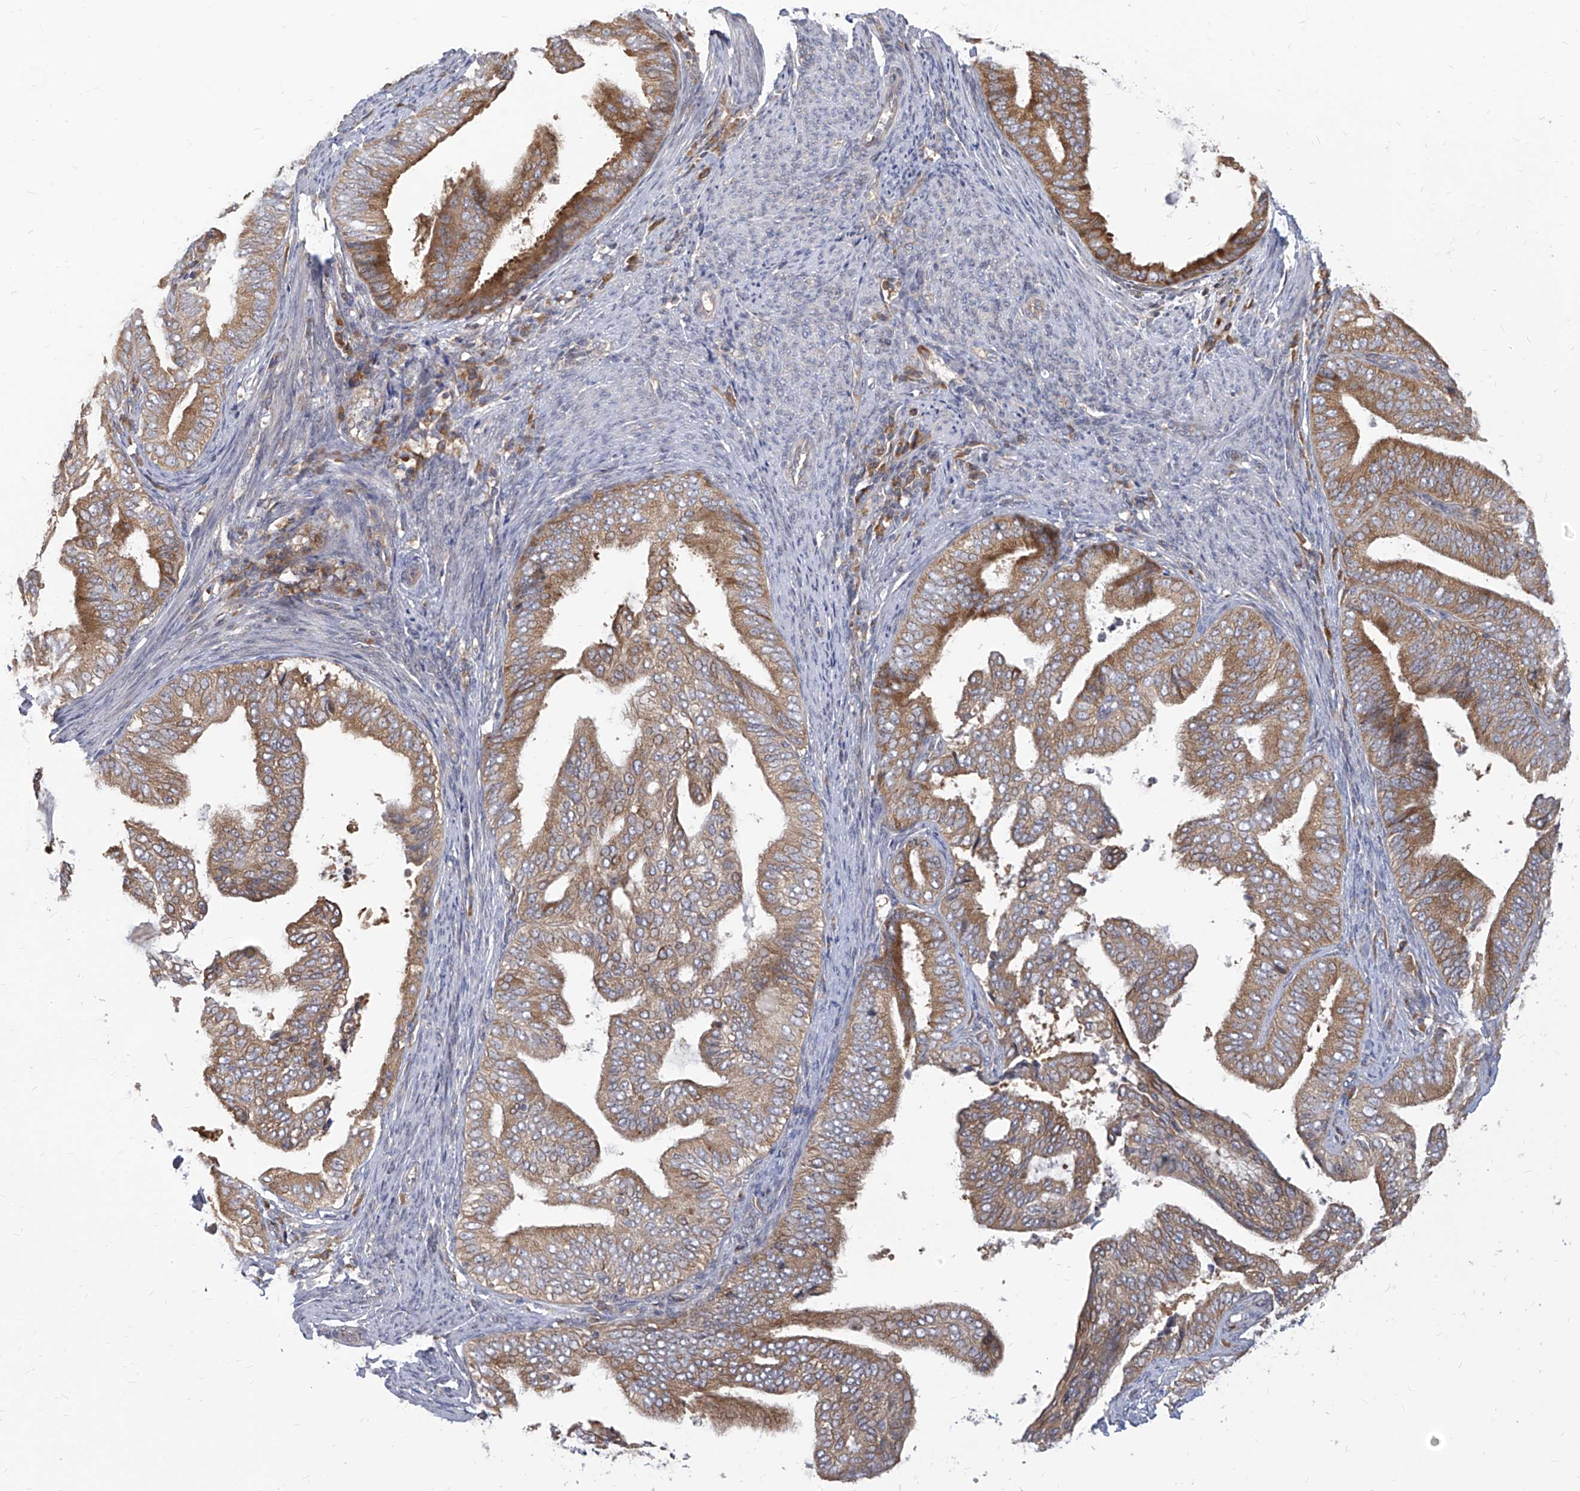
{"staining": {"intensity": "moderate", "quantity": ">75%", "location": "cytoplasmic/membranous"}, "tissue": "endometrial cancer", "cell_type": "Tumor cells", "image_type": "cancer", "snomed": [{"axis": "morphology", "description": "Adenocarcinoma, NOS"}, {"axis": "topography", "description": "Endometrium"}], "caption": "Moderate cytoplasmic/membranous positivity for a protein is identified in approximately >75% of tumor cells of endometrial adenocarcinoma using IHC.", "gene": "FAM83B", "patient": {"sex": "female", "age": 58}}